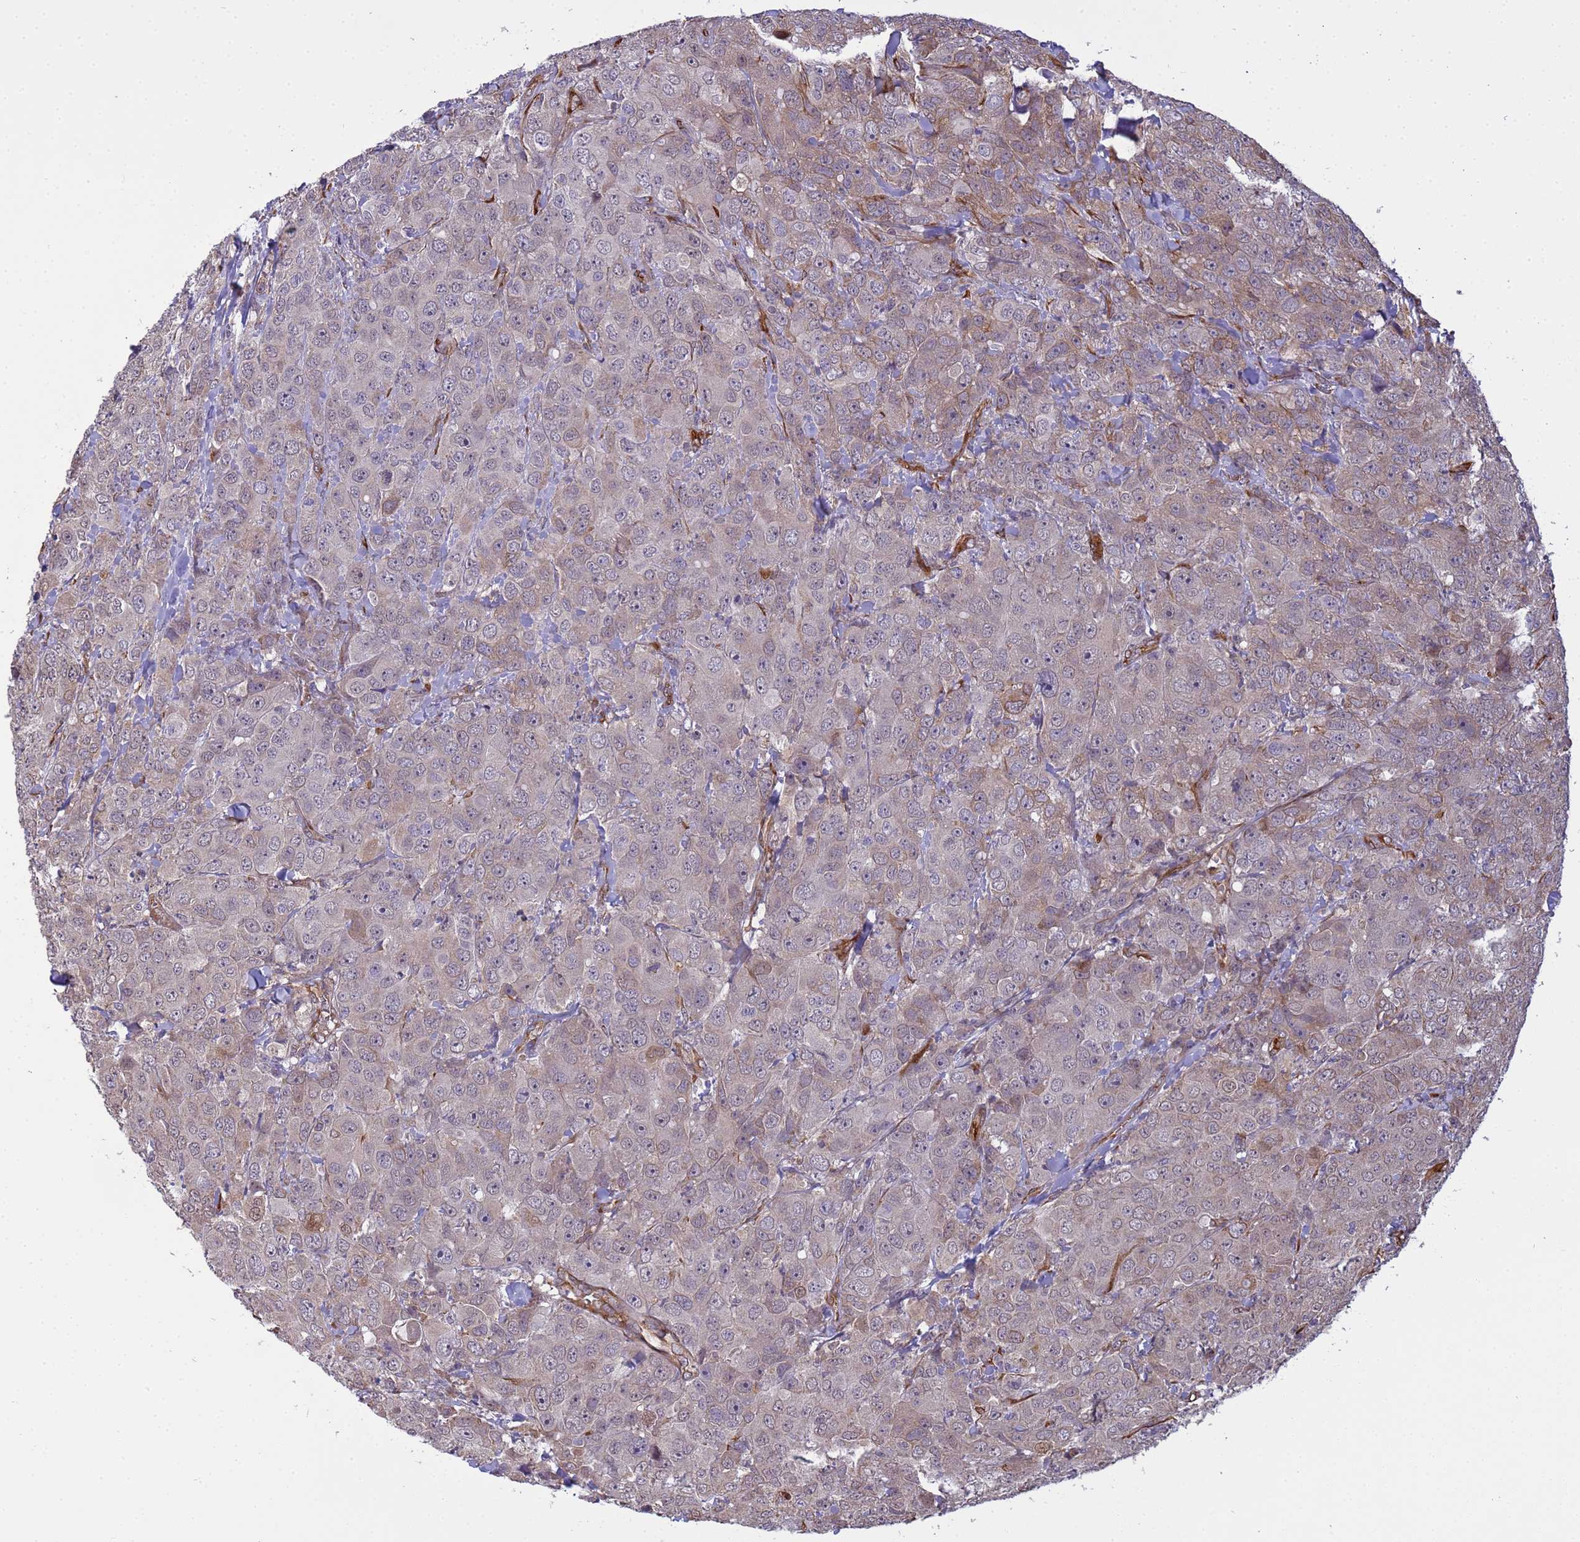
{"staining": {"intensity": "weak", "quantity": ">75%", "location": "cytoplasmic/membranous"}, "tissue": "breast cancer", "cell_type": "Tumor cells", "image_type": "cancer", "snomed": [{"axis": "morphology", "description": "Duct carcinoma"}, {"axis": "topography", "description": "Breast"}], "caption": "Tumor cells reveal low levels of weak cytoplasmic/membranous expression in approximately >75% of cells in breast invasive ductal carcinoma.", "gene": "ITGB4", "patient": {"sex": "female", "age": 43}}